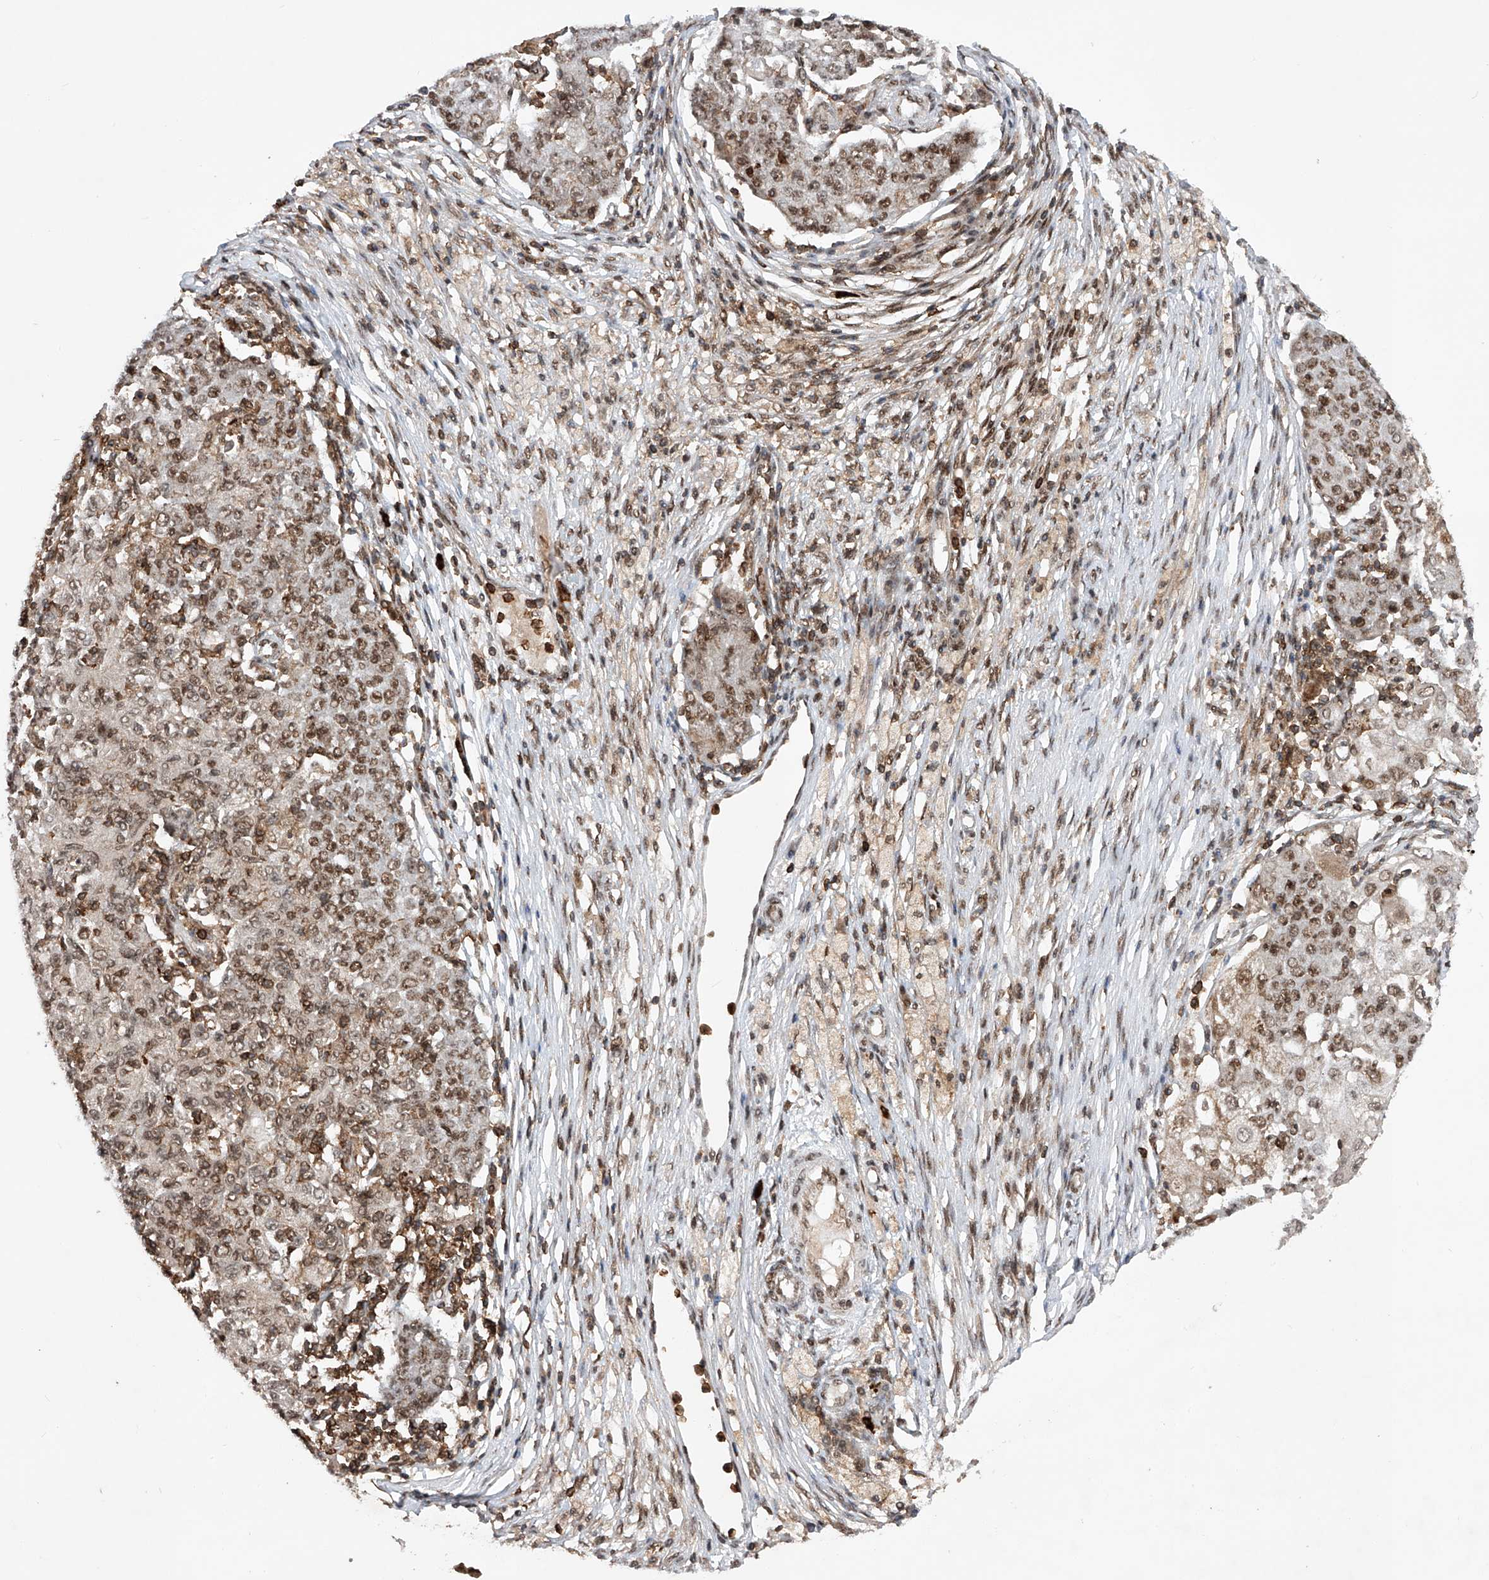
{"staining": {"intensity": "moderate", "quantity": "25%-75%", "location": "nuclear"}, "tissue": "ovarian cancer", "cell_type": "Tumor cells", "image_type": "cancer", "snomed": [{"axis": "morphology", "description": "Carcinoma, endometroid"}, {"axis": "topography", "description": "Ovary"}], "caption": "Protein analysis of ovarian cancer tissue demonstrates moderate nuclear staining in approximately 25%-75% of tumor cells.", "gene": "ZNF280D", "patient": {"sex": "female", "age": 42}}